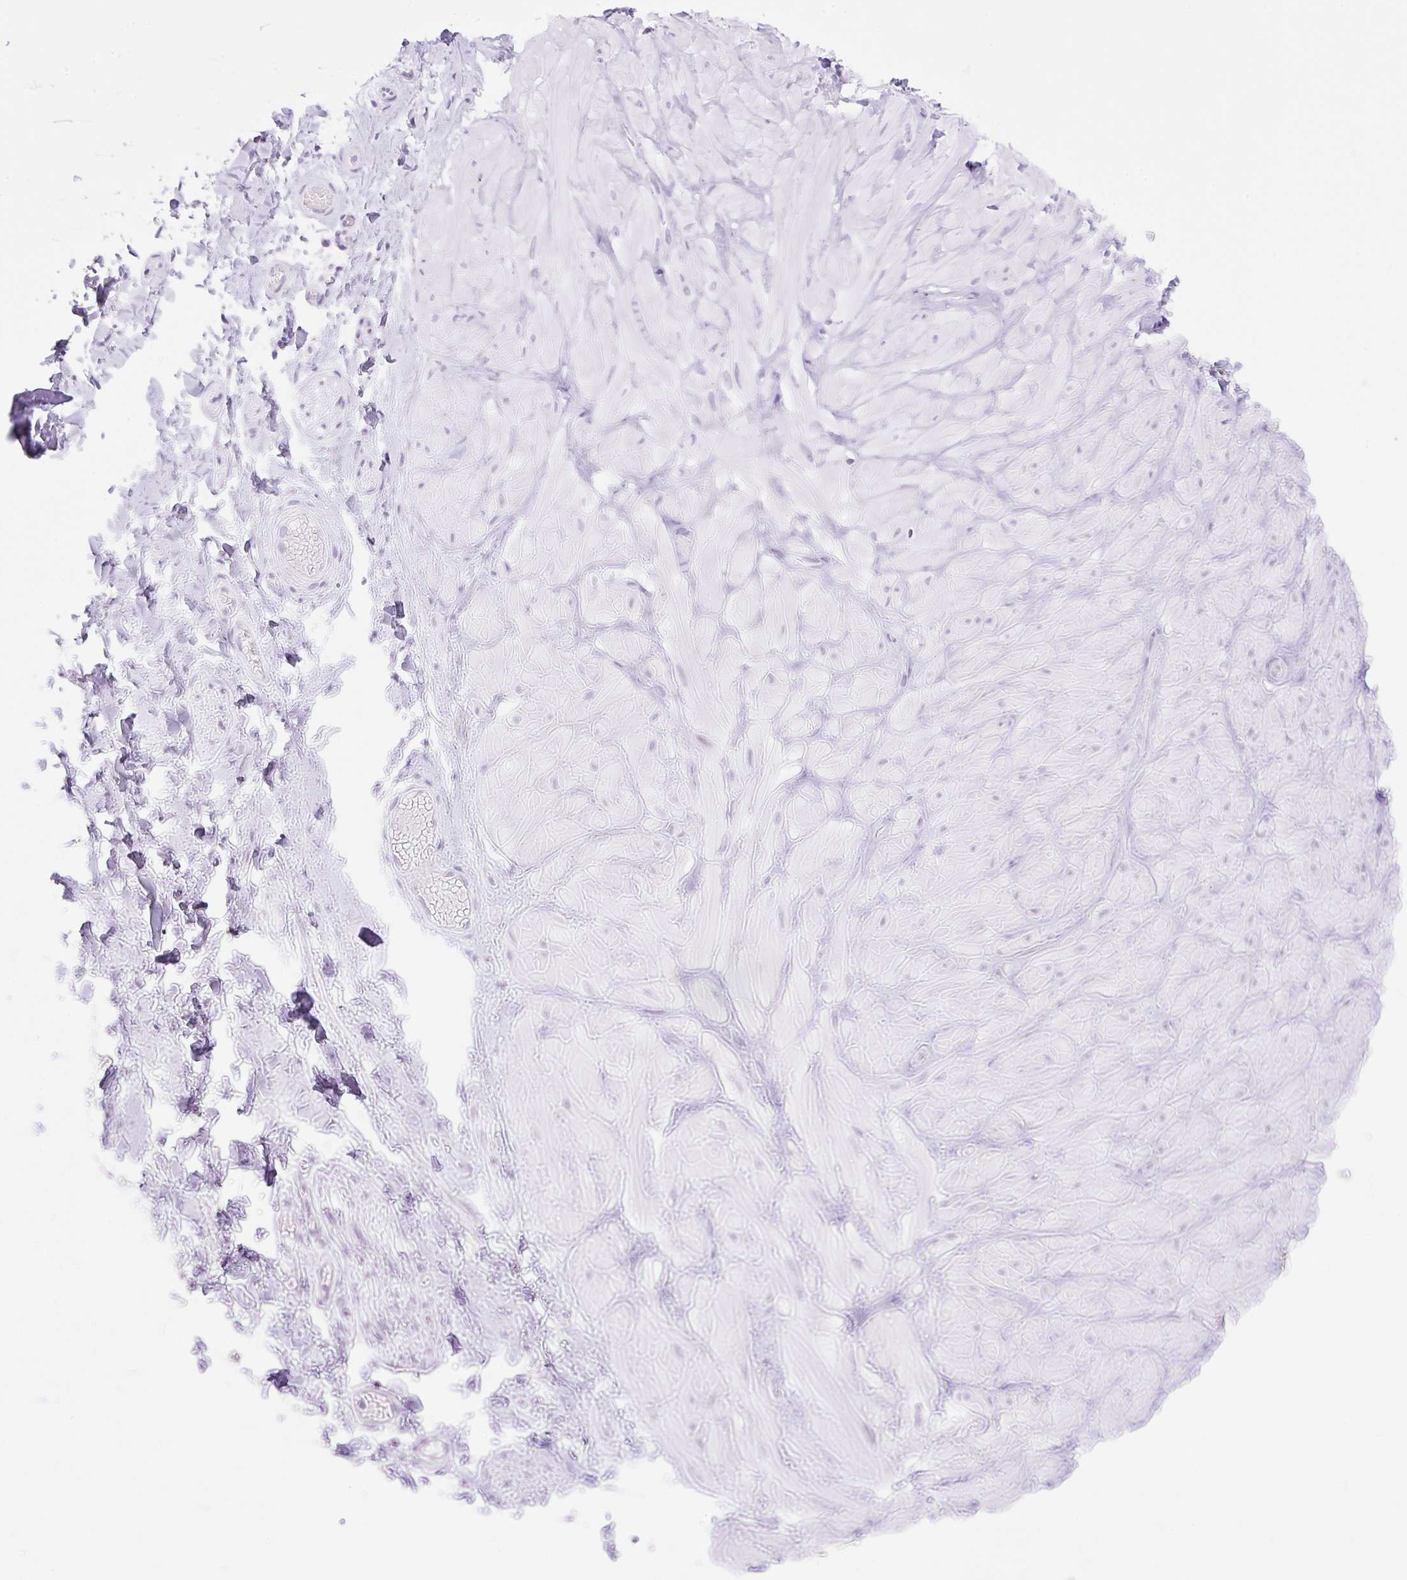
{"staining": {"intensity": "negative", "quantity": "none", "location": "none"}, "tissue": "adipose tissue", "cell_type": "Adipocytes", "image_type": "normal", "snomed": [{"axis": "morphology", "description": "Normal tissue, NOS"}, {"axis": "topography", "description": "Soft tissue"}, {"axis": "topography", "description": "Adipose tissue"}, {"axis": "topography", "description": "Vascular tissue"}, {"axis": "topography", "description": "Peripheral nerve tissue"}], "caption": "Immunohistochemical staining of unremarkable adipose tissue demonstrates no significant expression in adipocytes.", "gene": "SPRR4", "patient": {"sex": "male", "age": 29}}